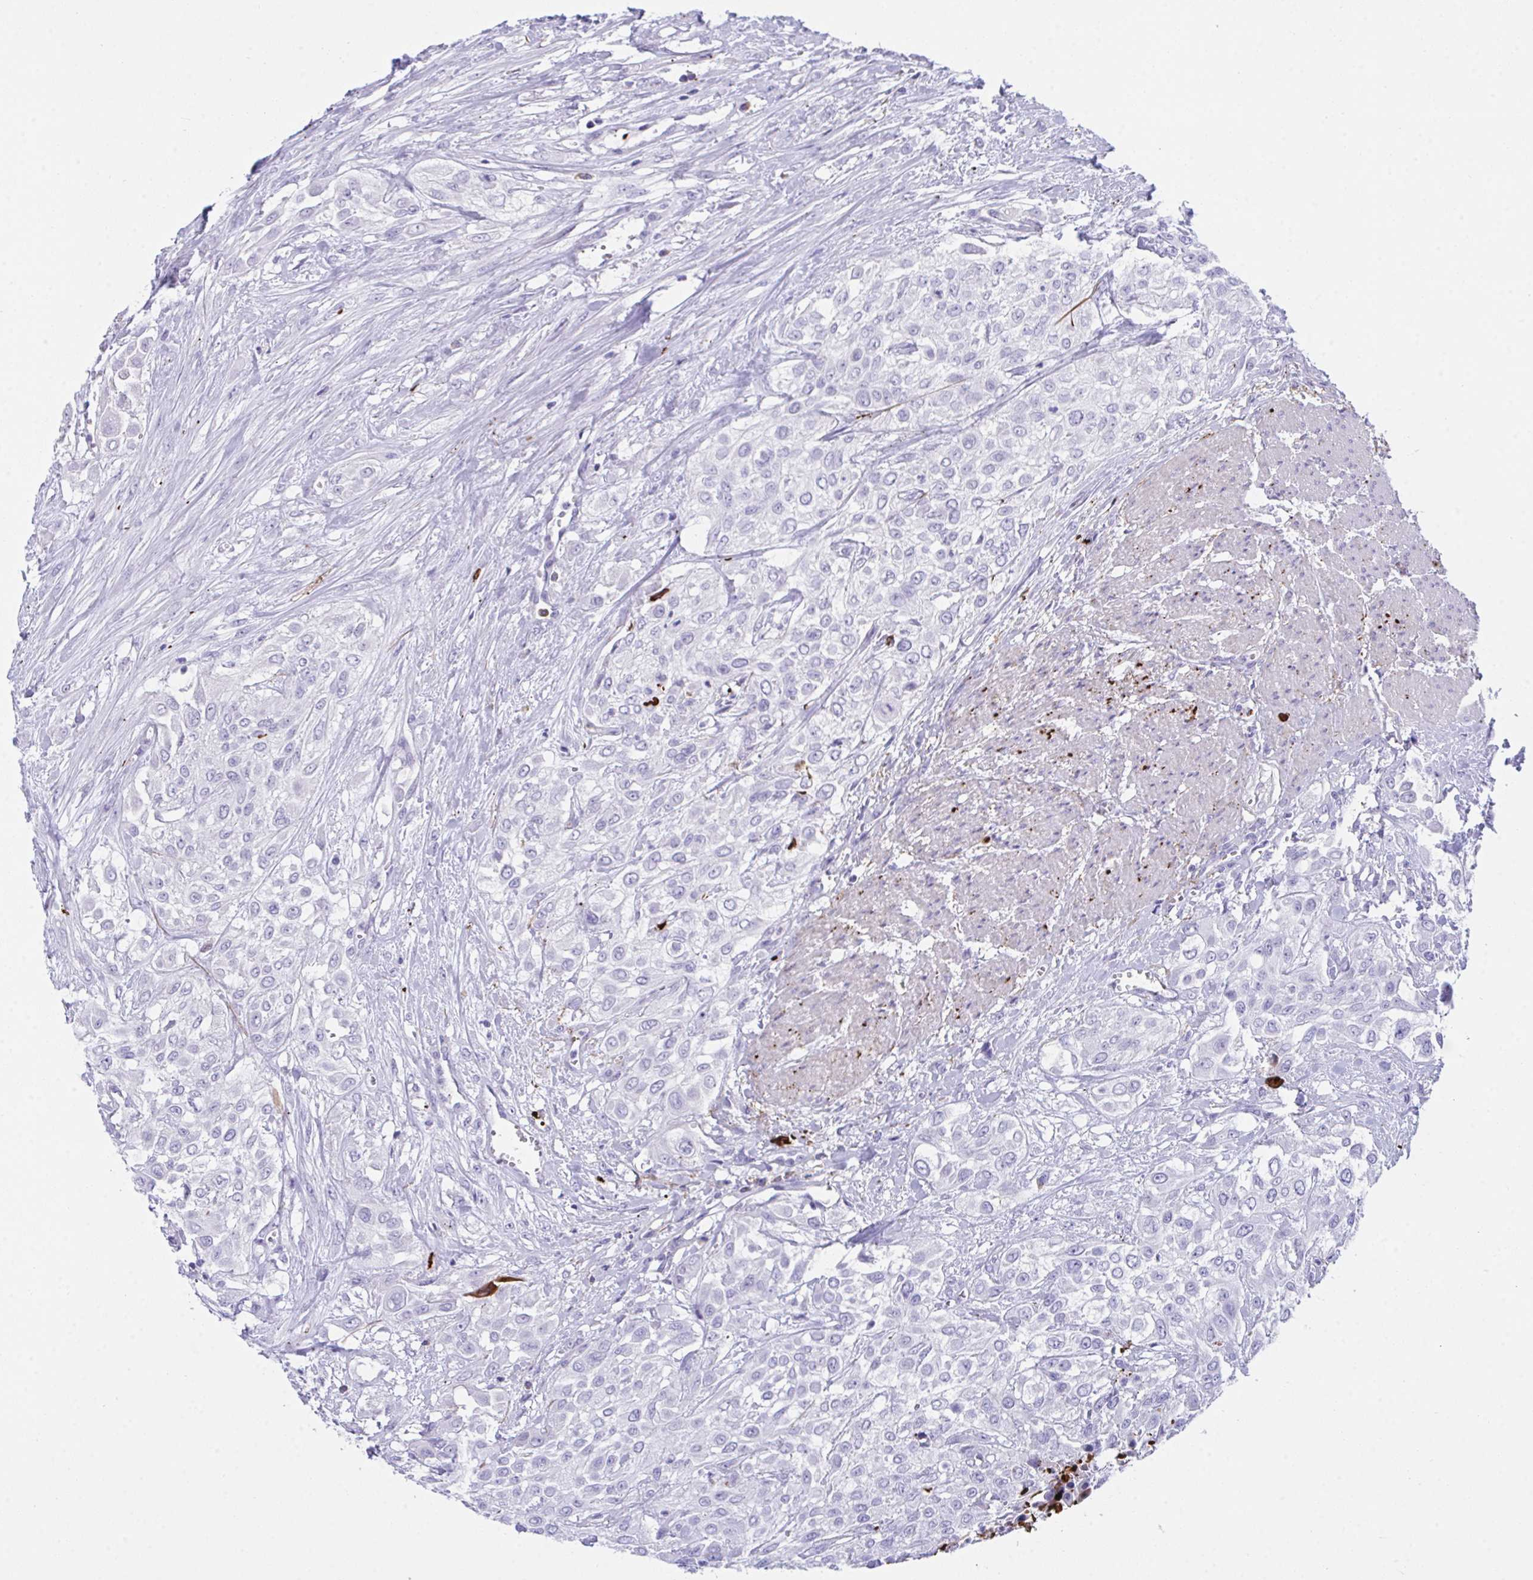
{"staining": {"intensity": "negative", "quantity": "none", "location": "none"}, "tissue": "urothelial cancer", "cell_type": "Tumor cells", "image_type": "cancer", "snomed": [{"axis": "morphology", "description": "Urothelial carcinoma, High grade"}, {"axis": "topography", "description": "Urinary bladder"}], "caption": "DAB immunohistochemical staining of urothelial carcinoma (high-grade) demonstrates no significant positivity in tumor cells.", "gene": "KMT2E", "patient": {"sex": "male", "age": 57}}